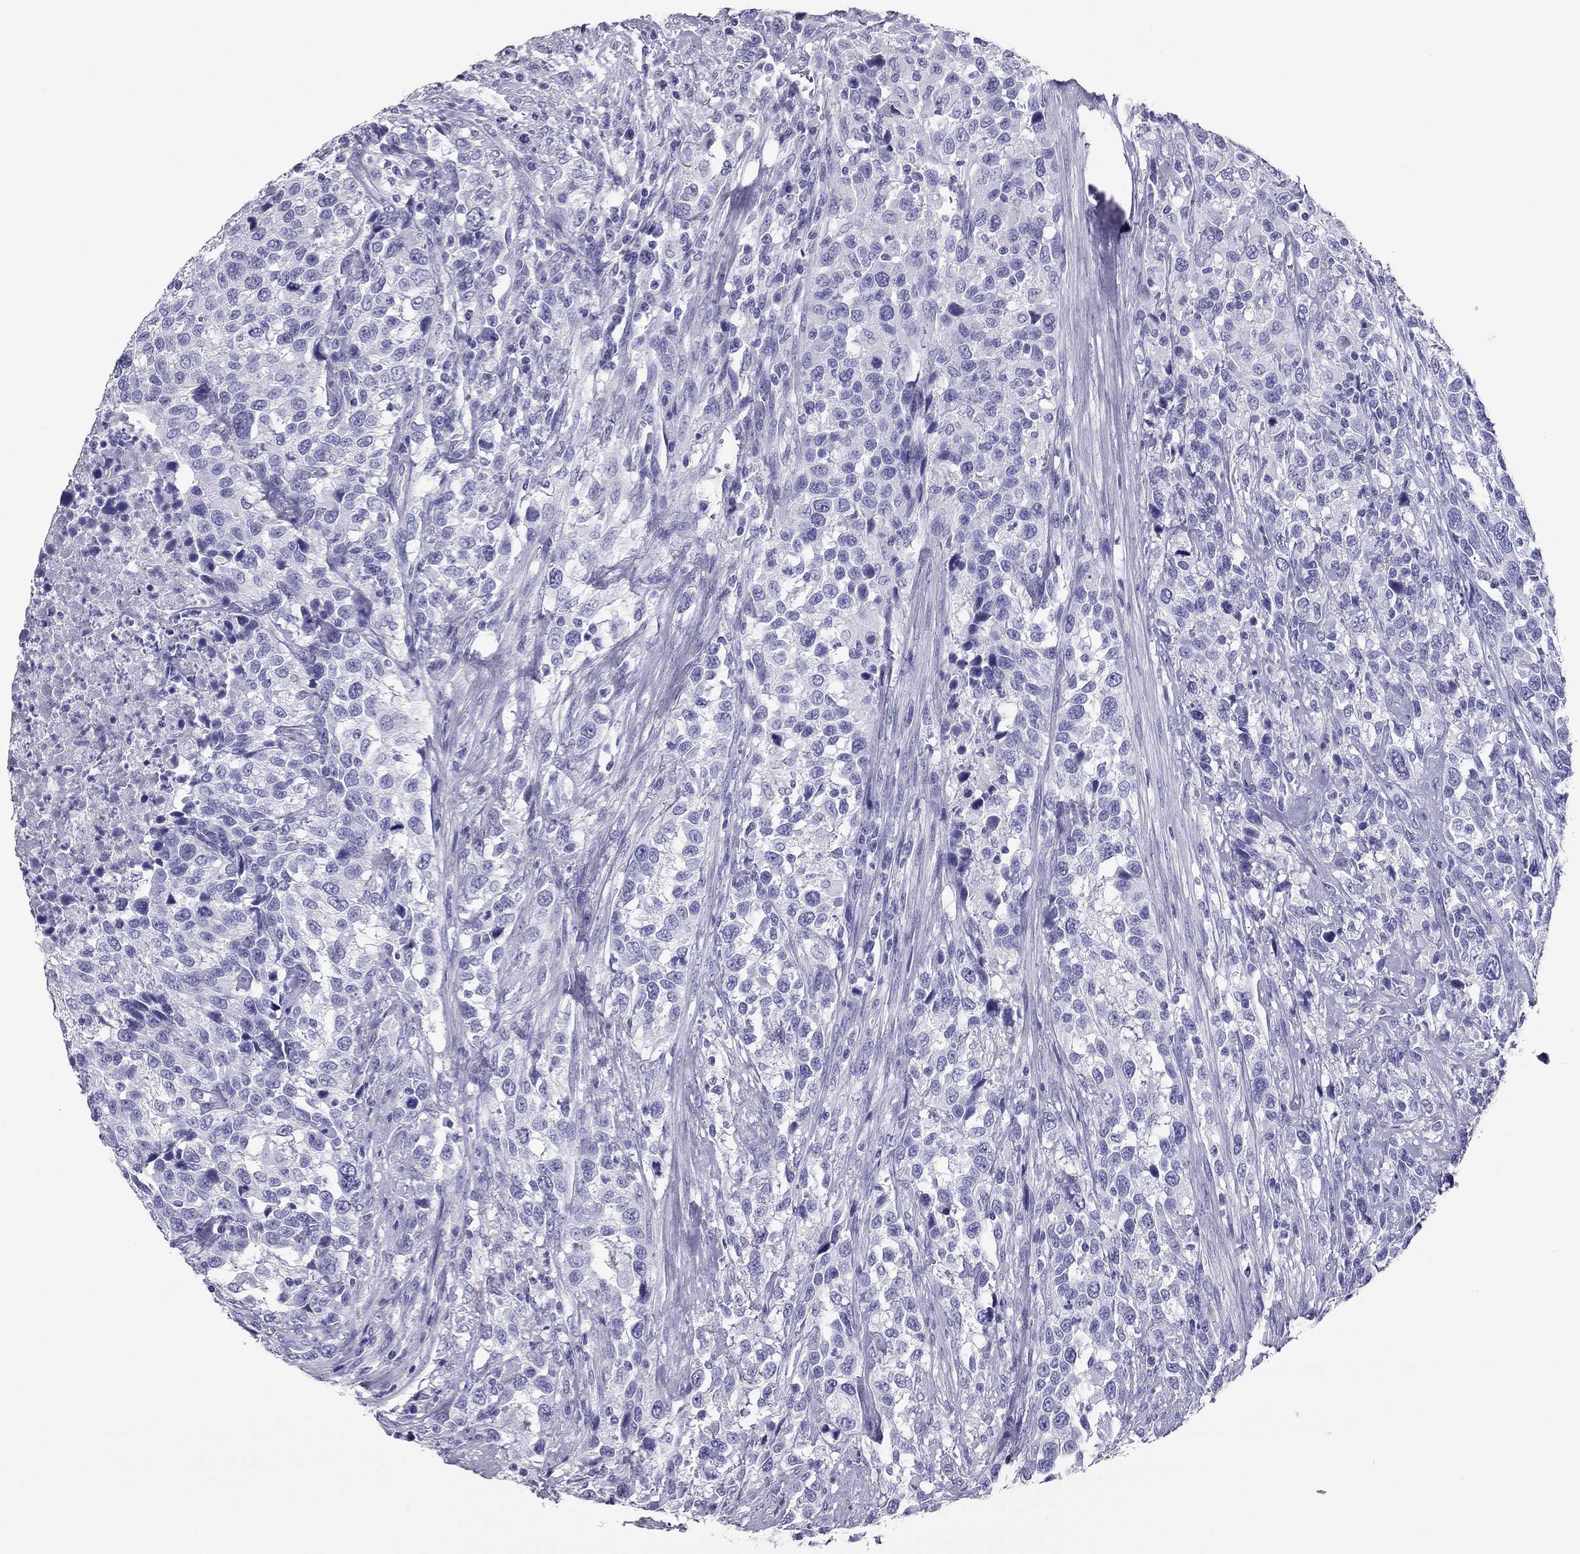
{"staining": {"intensity": "negative", "quantity": "none", "location": "none"}, "tissue": "urothelial cancer", "cell_type": "Tumor cells", "image_type": "cancer", "snomed": [{"axis": "morphology", "description": "Urothelial carcinoma, NOS"}, {"axis": "morphology", "description": "Urothelial carcinoma, High grade"}, {"axis": "topography", "description": "Urinary bladder"}], "caption": "Tumor cells show no significant protein positivity in urothelial cancer.", "gene": "PDE6A", "patient": {"sex": "female", "age": 64}}